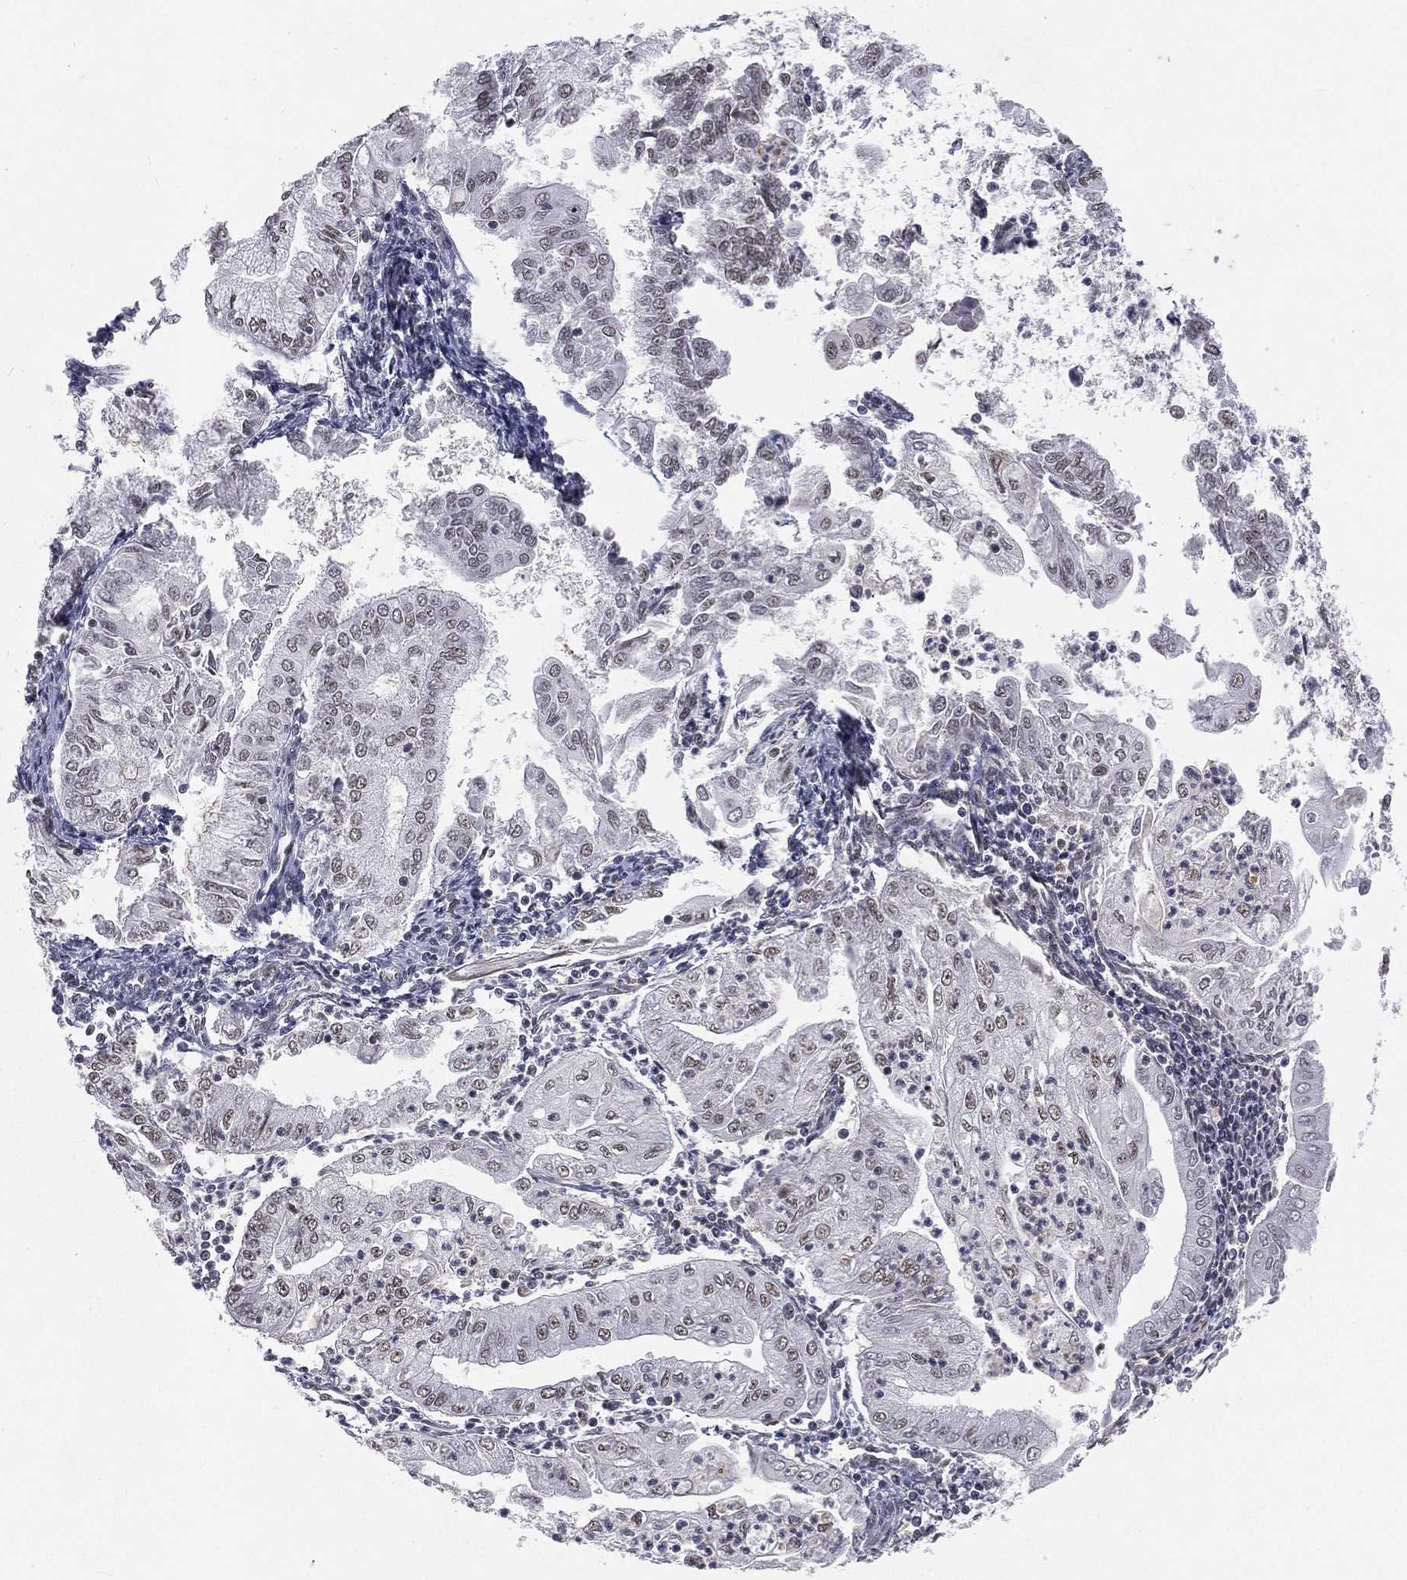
{"staining": {"intensity": "weak", "quantity": "25%-75%", "location": "nuclear"}, "tissue": "endometrial cancer", "cell_type": "Tumor cells", "image_type": "cancer", "snomed": [{"axis": "morphology", "description": "Adenocarcinoma, NOS"}, {"axis": "topography", "description": "Endometrium"}], "caption": "This is a micrograph of immunohistochemistry (IHC) staining of endometrial adenocarcinoma, which shows weak positivity in the nuclear of tumor cells.", "gene": "MORC2", "patient": {"sex": "female", "age": 56}}